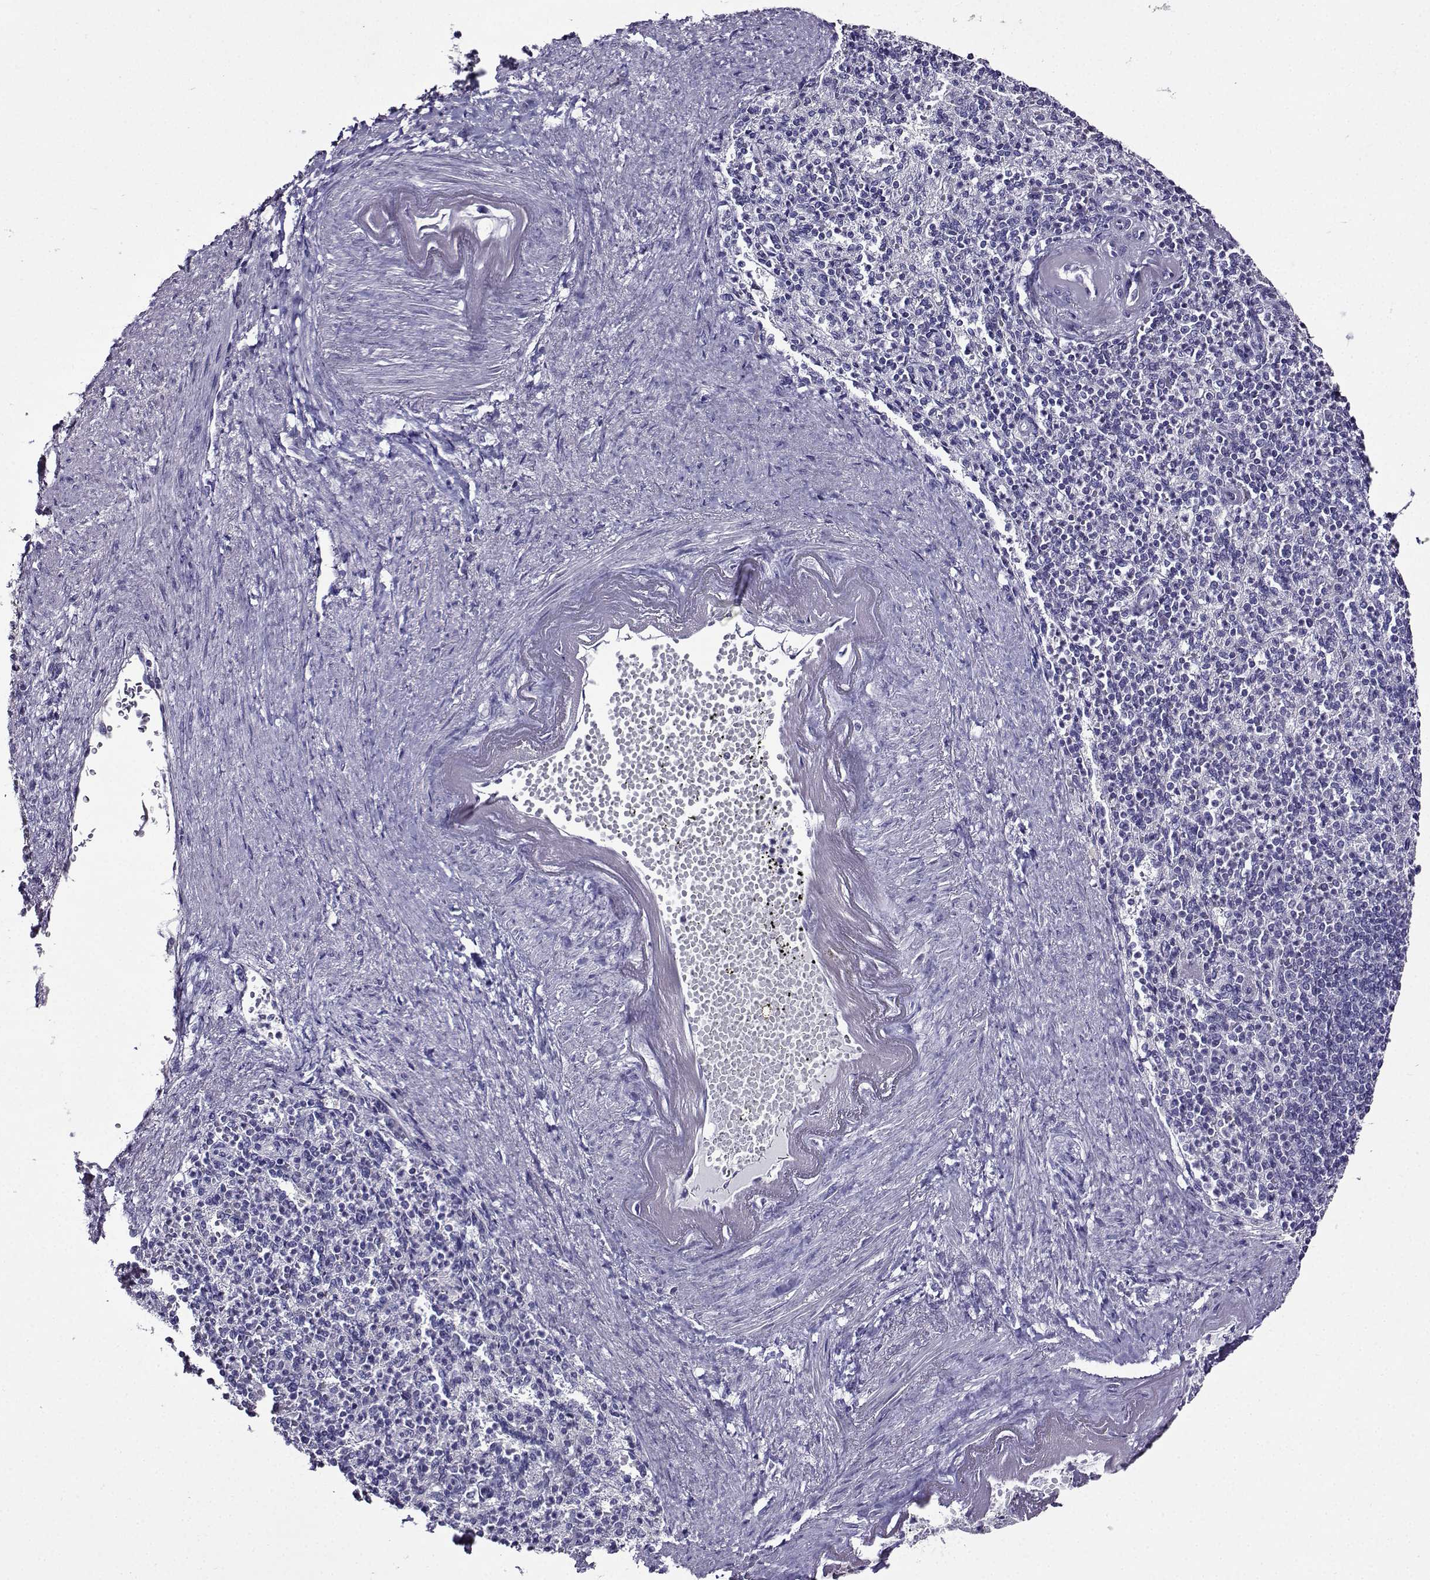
{"staining": {"intensity": "negative", "quantity": "none", "location": "none"}, "tissue": "spleen", "cell_type": "Cells in red pulp", "image_type": "normal", "snomed": [{"axis": "morphology", "description": "Normal tissue, NOS"}, {"axis": "topography", "description": "Spleen"}], "caption": "Immunohistochemistry of benign human spleen demonstrates no expression in cells in red pulp.", "gene": "TMEM266", "patient": {"sex": "female", "age": 74}}